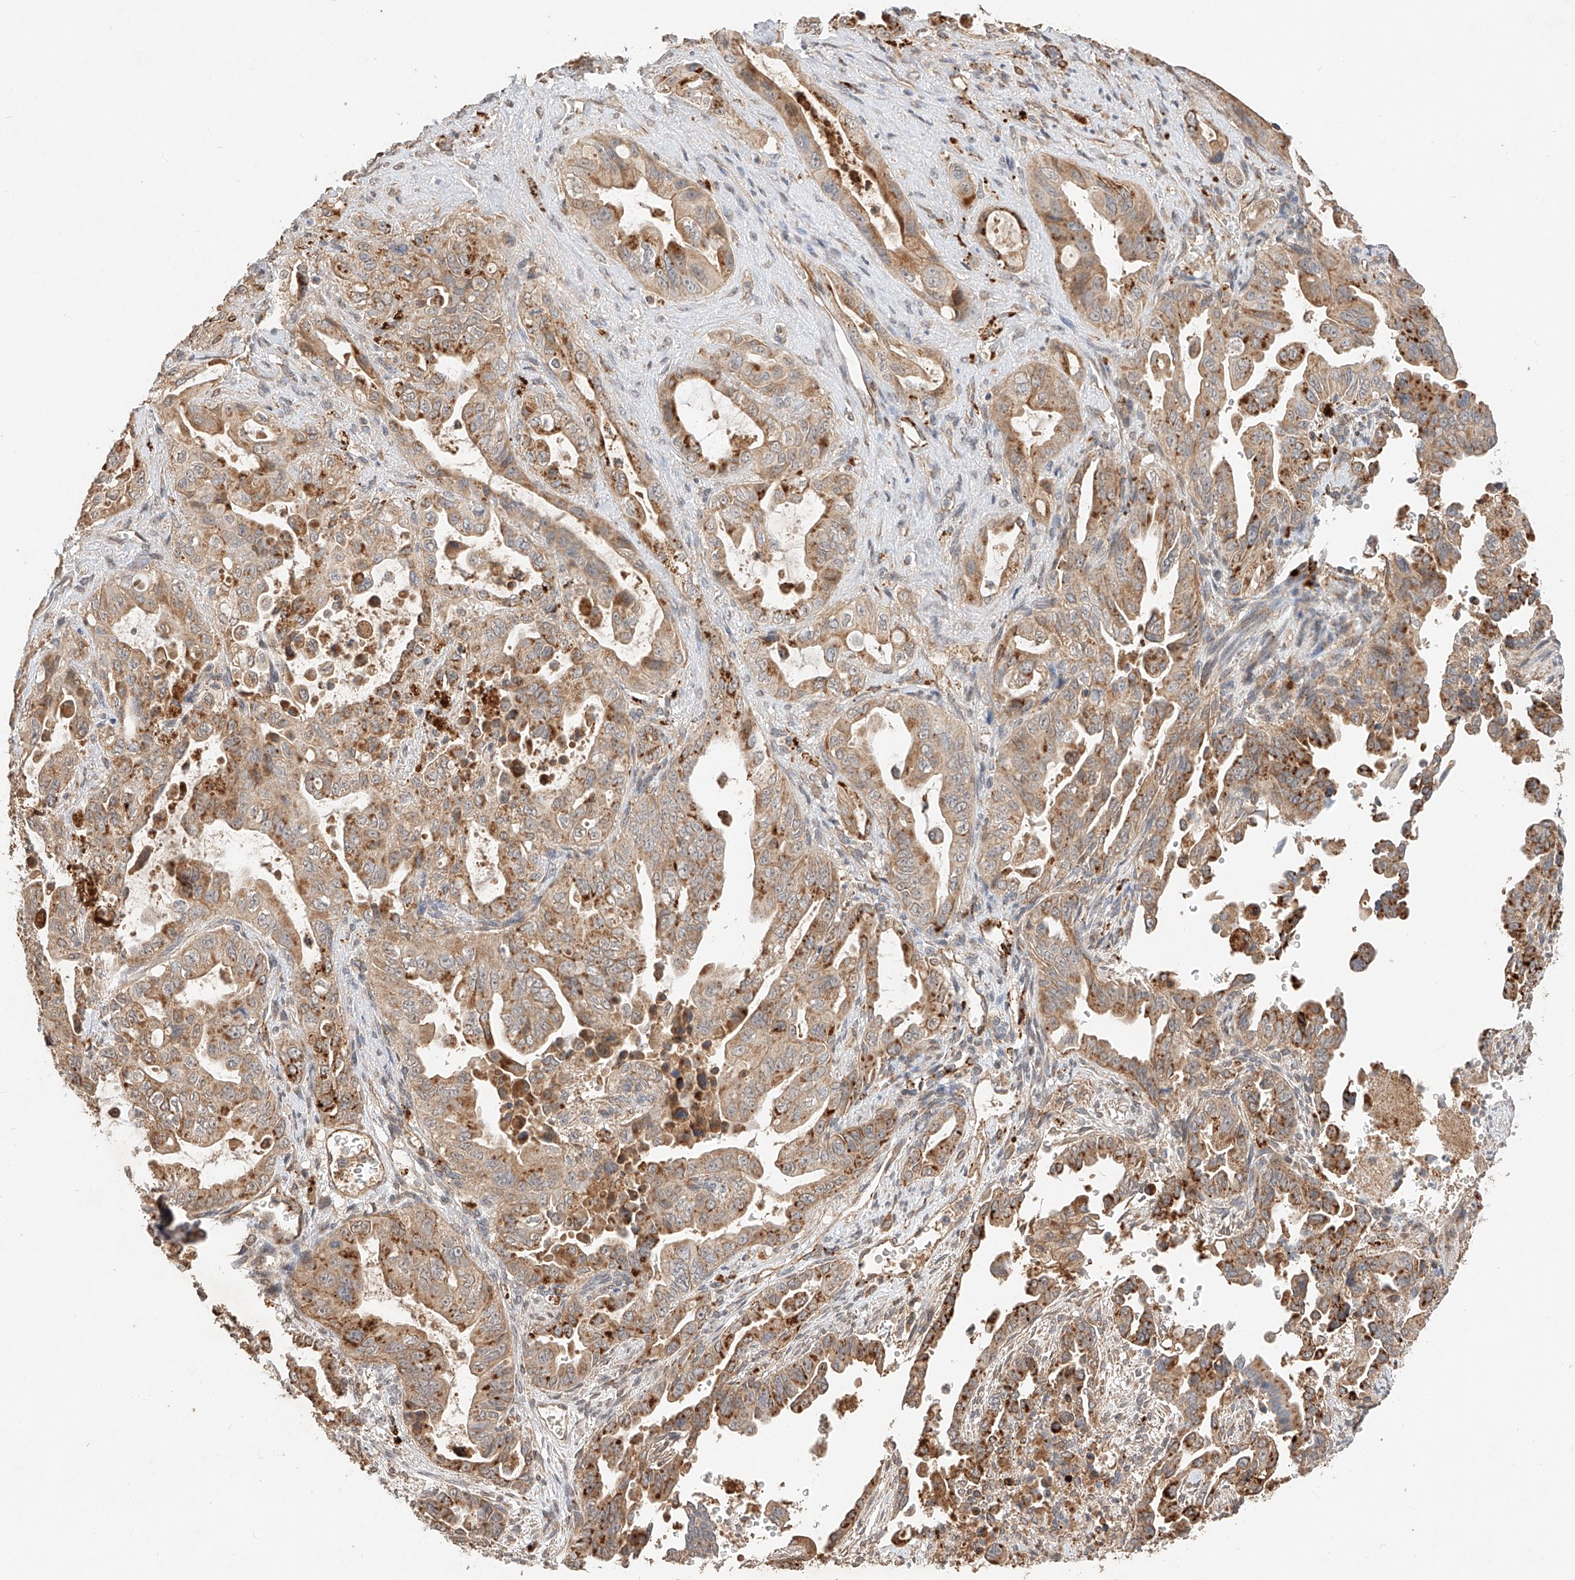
{"staining": {"intensity": "moderate", "quantity": ">75%", "location": "cytoplasmic/membranous"}, "tissue": "pancreatic cancer", "cell_type": "Tumor cells", "image_type": "cancer", "snomed": [{"axis": "morphology", "description": "Adenocarcinoma, NOS"}, {"axis": "topography", "description": "Pancreas"}], "caption": "Brown immunohistochemical staining in pancreatic adenocarcinoma exhibits moderate cytoplasmic/membranous expression in about >75% of tumor cells. (IHC, brightfield microscopy, high magnification).", "gene": "SUSD6", "patient": {"sex": "male", "age": 70}}